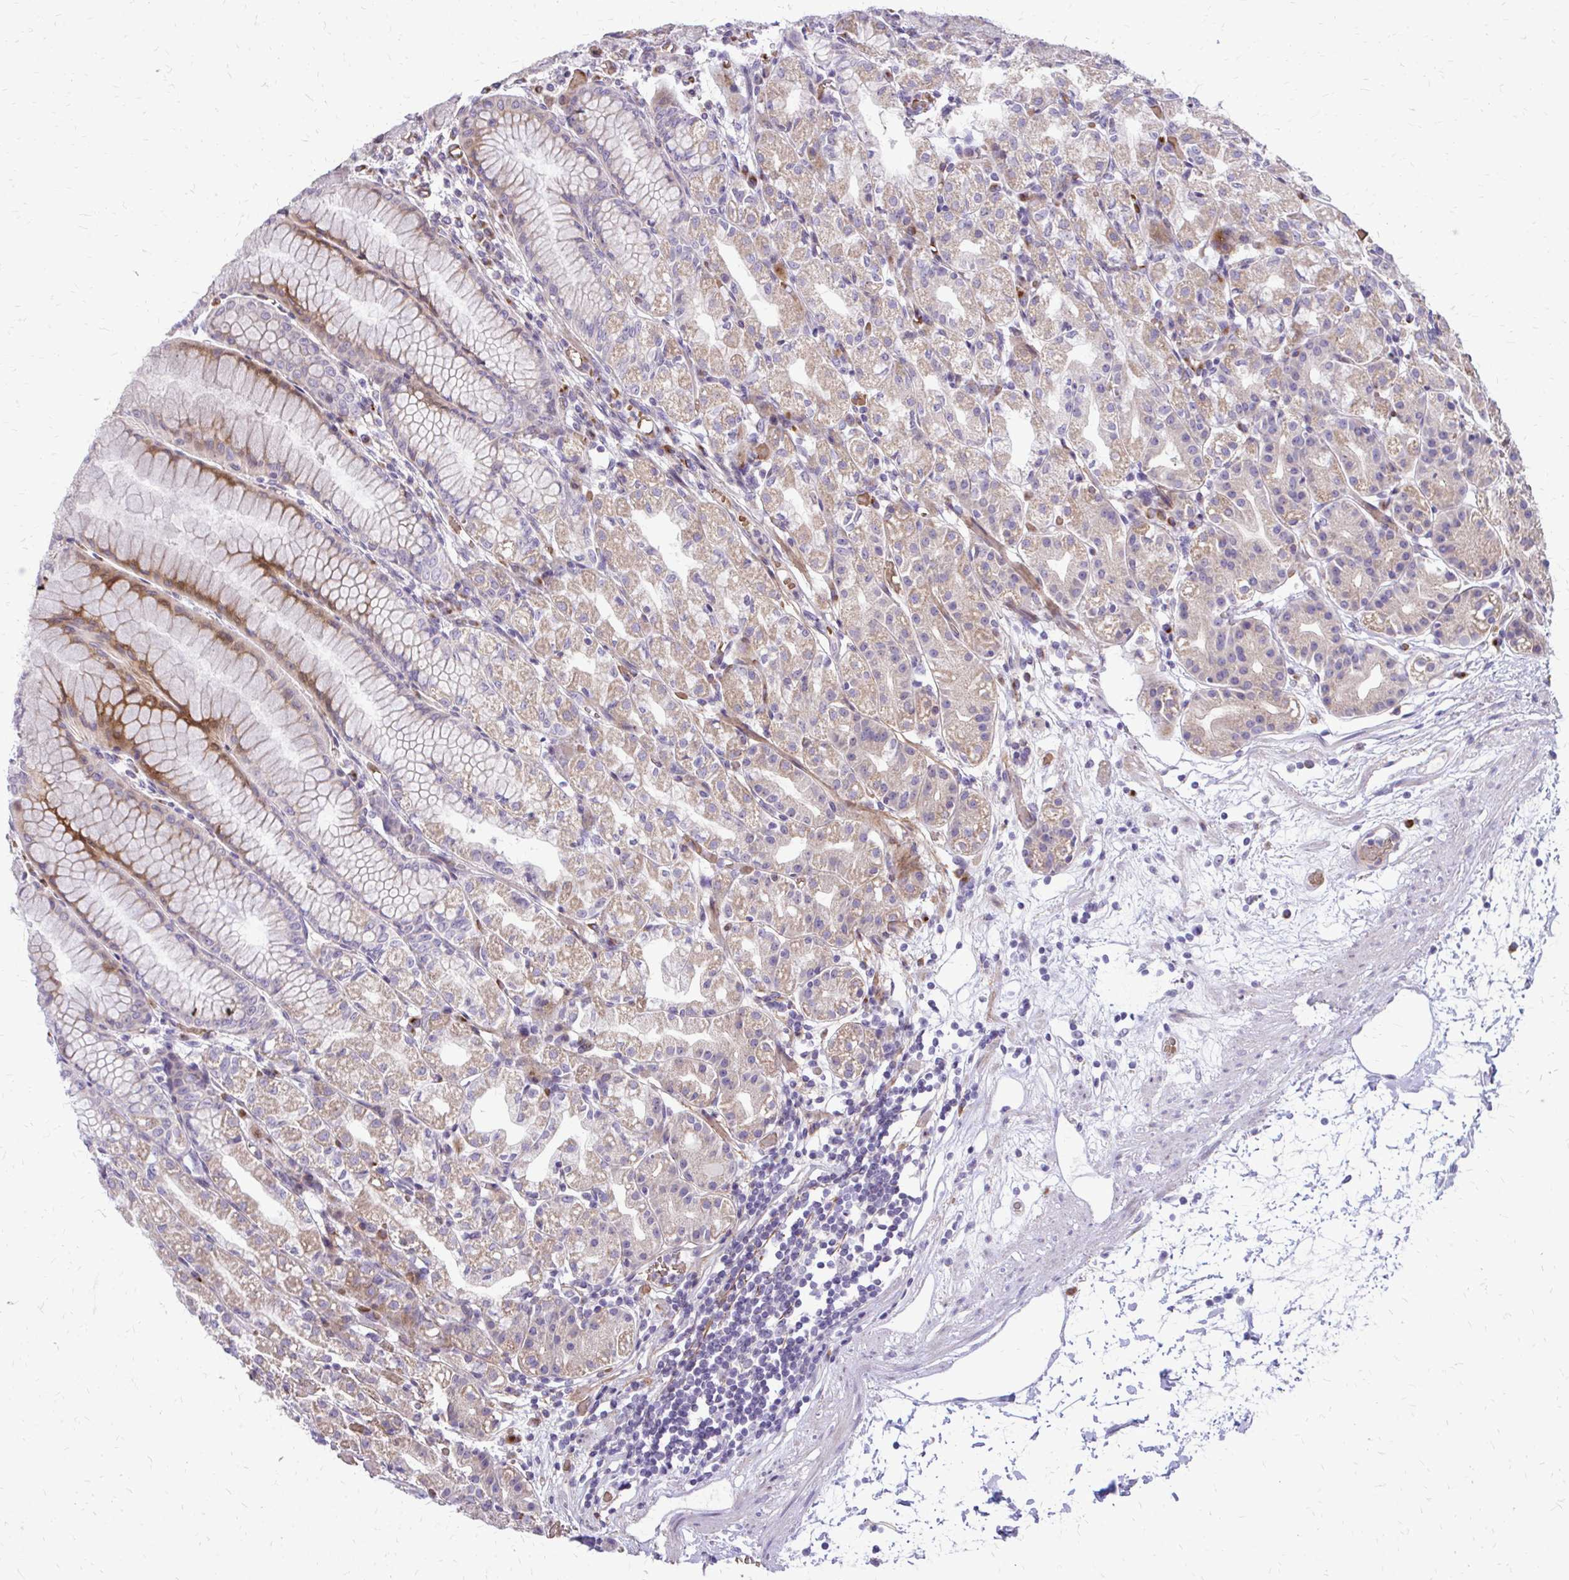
{"staining": {"intensity": "moderate", "quantity": ">75%", "location": "cytoplasmic/membranous"}, "tissue": "stomach", "cell_type": "Glandular cells", "image_type": "normal", "snomed": [{"axis": "morphology", "description": "Normal tissue, NOS"}, {"axis": "topography", "description": "Stomach"}], "caption": "IHC (DAB (3,3'-diaminobenzidine)) staining of normal stomach exhibits moderate cytoplasmic/membranous protein positivity in about >75% of glandular cells.", "gene": "FUNDC2", "patient": {"sex": "female", "age": 57}}